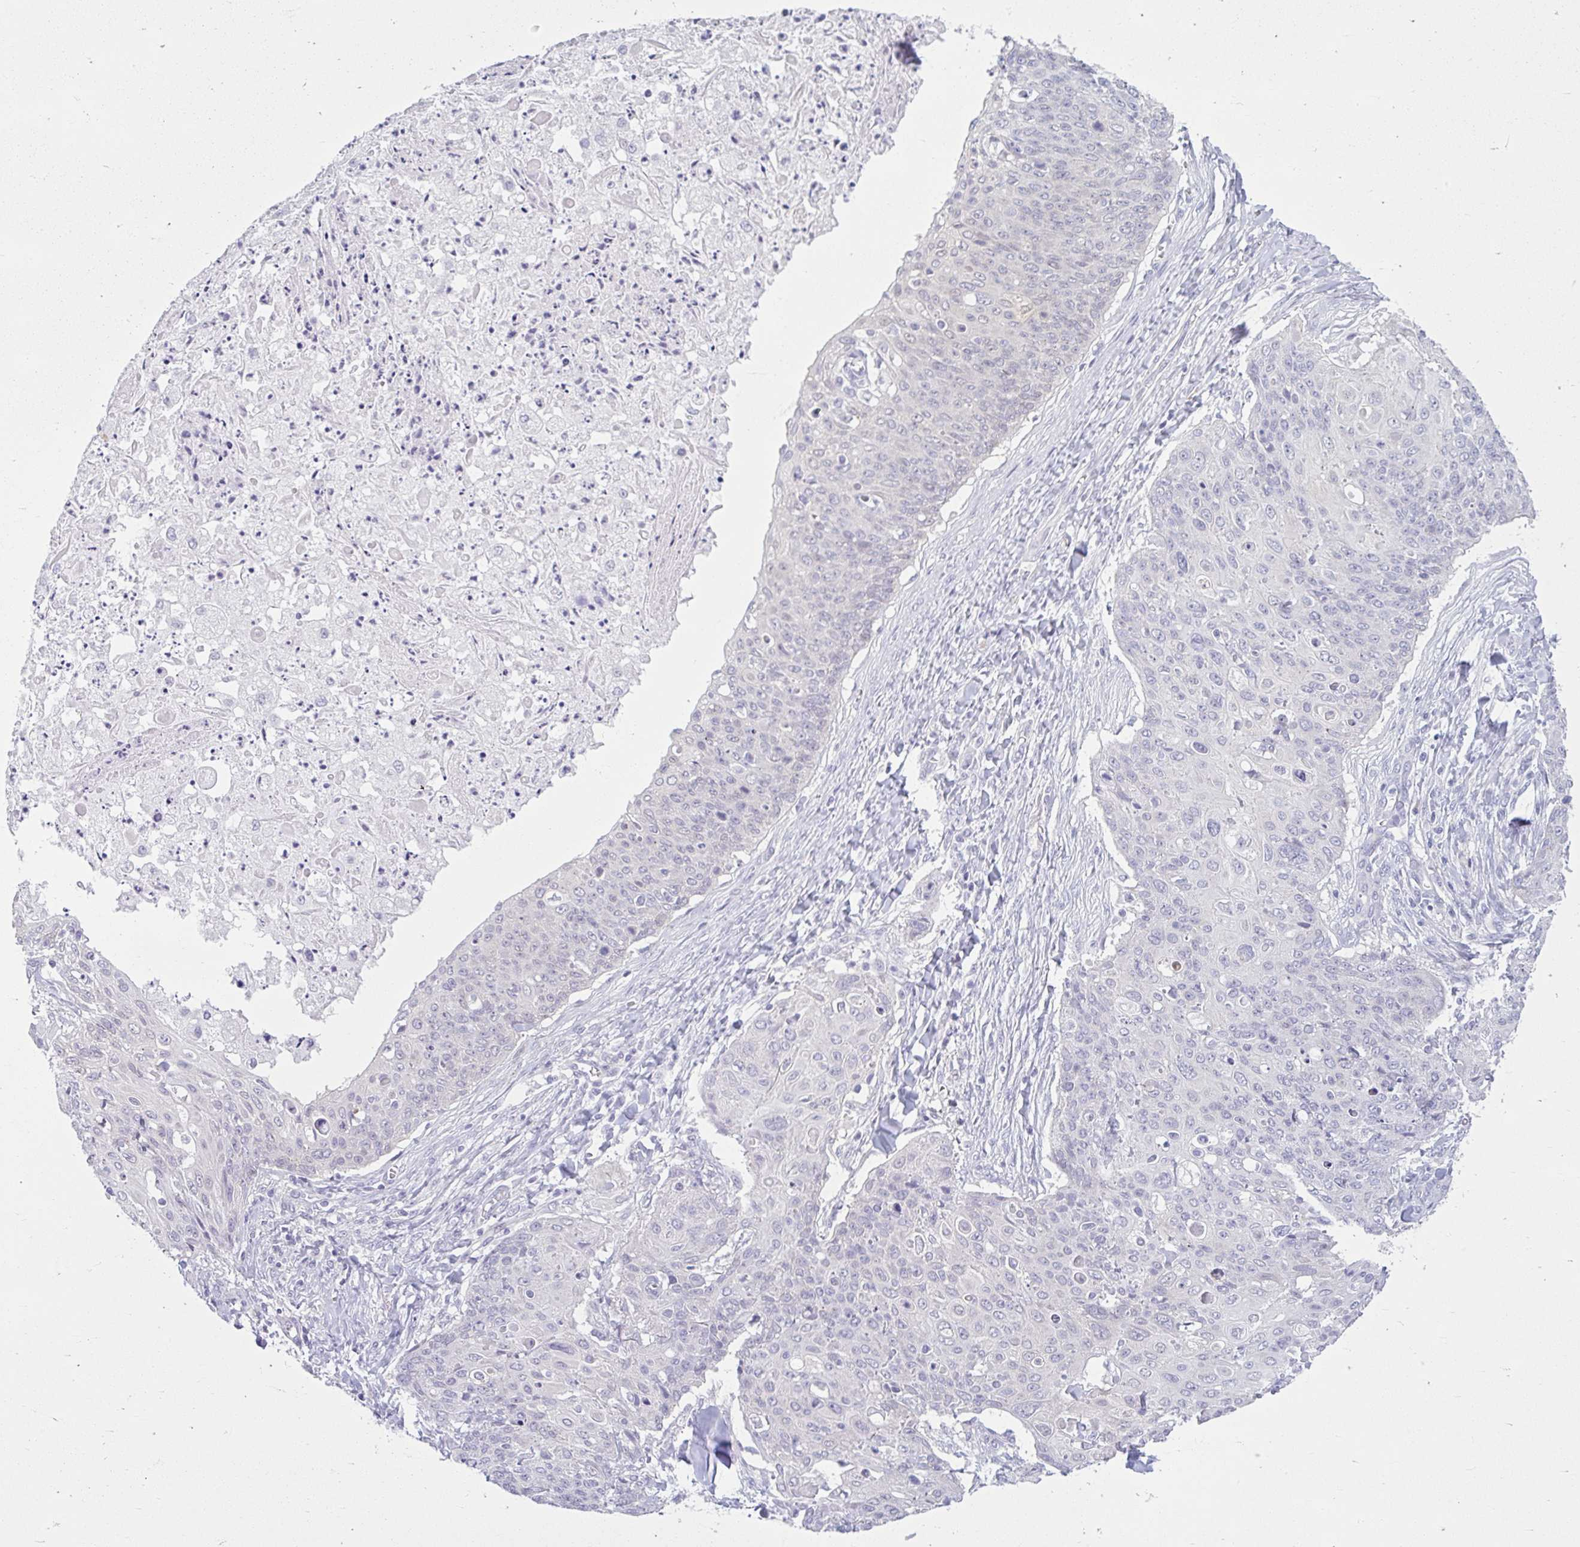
{"staining": {"intensity": "negative", "quantity": "none", "location": "none"}, "tissue": "skin cancer", "cell_type": "Tumor cells", "image_type": "cancer", "snomed": [{"axis": "morphology", "description": "Squamous cell carcinoma, NOS"}, {"axis": "topography", "description": "Skin"}, {"axis": "topography", "description": "Vulva"}], "caption": "Skin cancer was stained to show a protein in brown. There is no significant expression in tumor cells. The staining was performed using DAB to visualize the protein expression in brown, while the nuclei were stained in blue with hematoxylin (Magnification: 20x).", "gene": "FAM153A", "patient": {"sex": "female", "age": 85}}